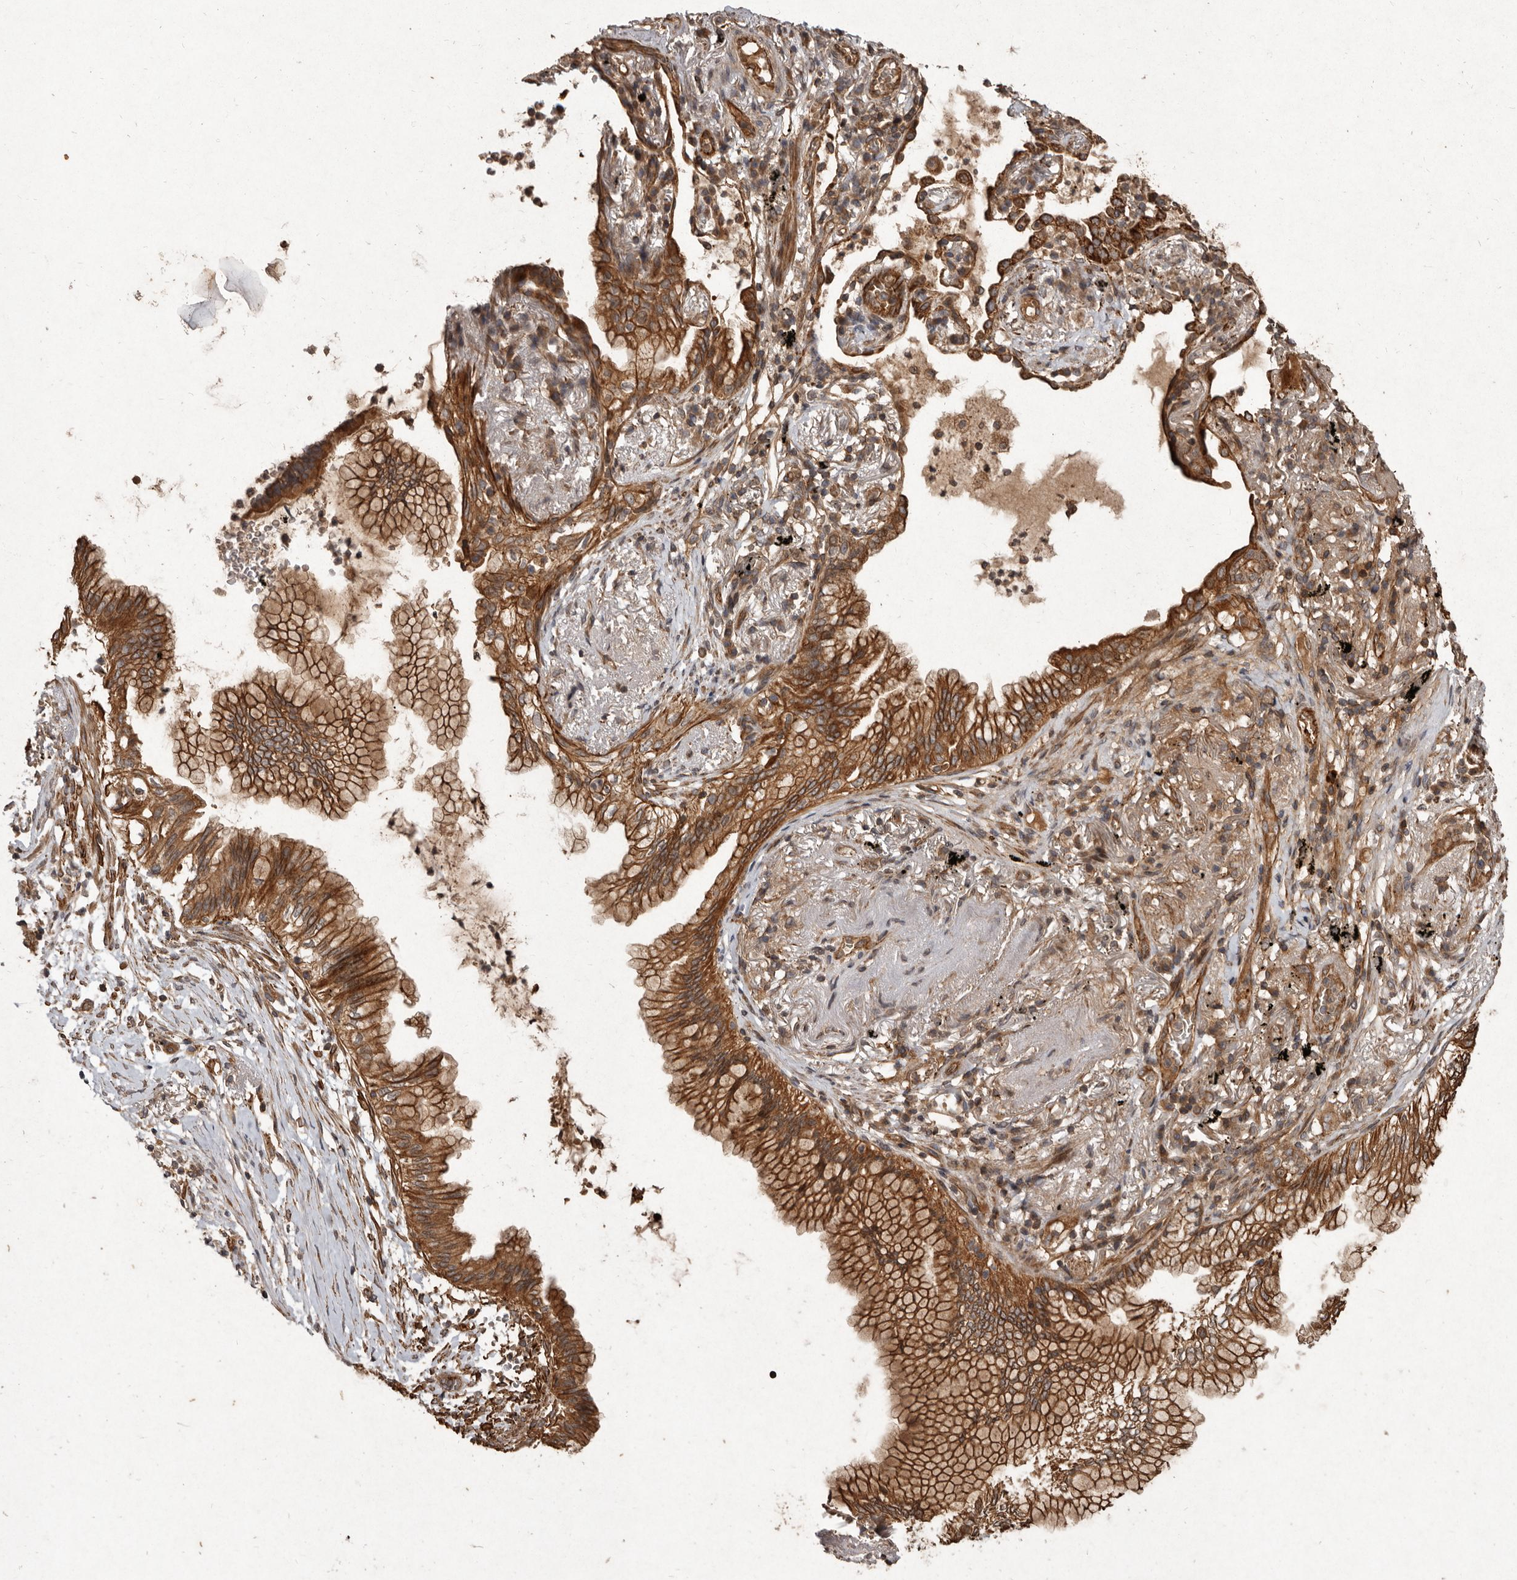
{"staining": {"intensity": "strong", "quantity": ">75%", "location": "cytoplasmic/membranous"}, "tissue": "lung cancer", "cell_type": "Tumor cells", "image_type": "cancer", "snomed": [{"axis": "morphology", "description": "Adenocarcinoma, NOS"}, {"axis": "topography", "description": "Lung"}], "caption": "Lung cancer (adenocarcinoma) was stained to show a protein in brown. There is high levels of strong cytoplasmic/membranous positivity in approximately >75% of tumor cells. (Brightfield microscopy of DAB IHC at high magnification).", "gene": "SEMA3A", "patient": {"sex": "female", "age": 70}}